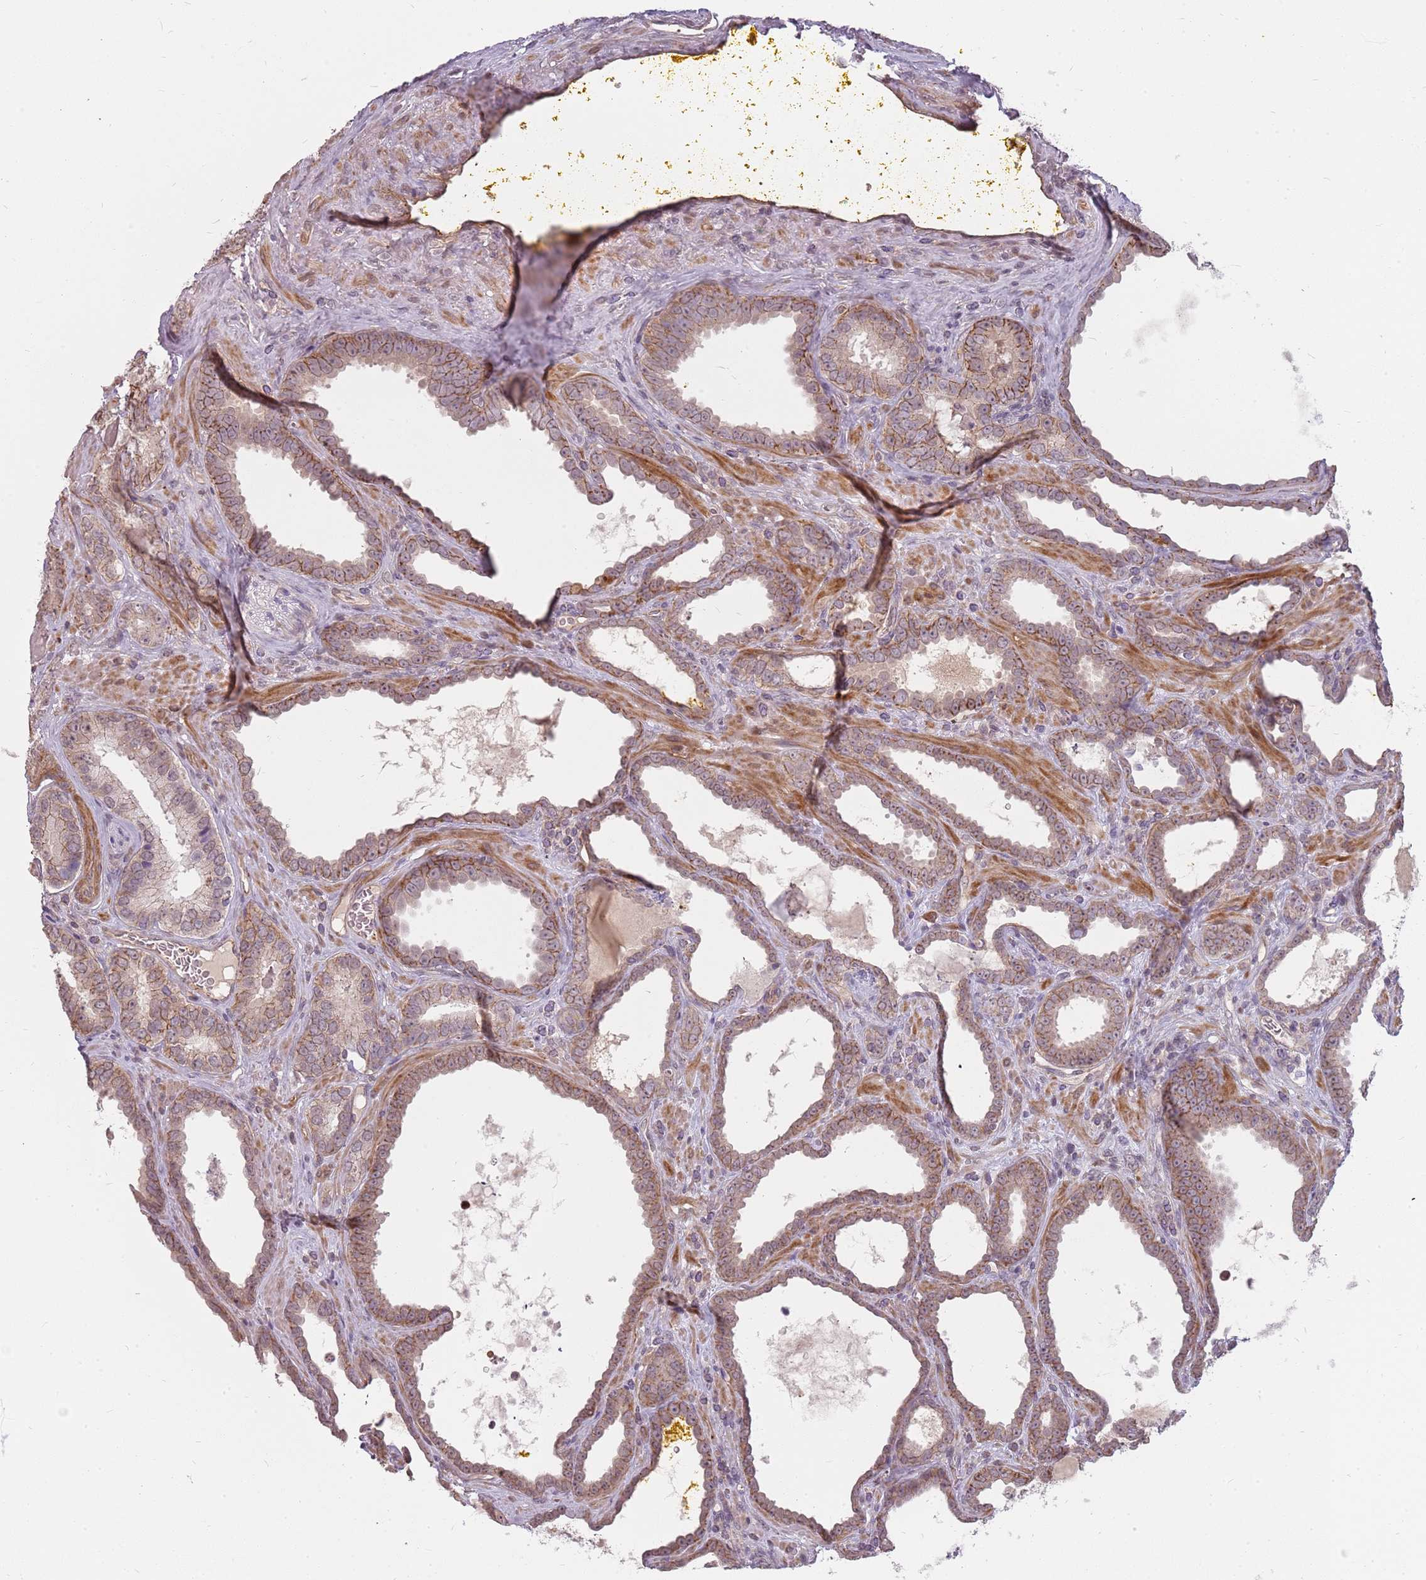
{"staining": {"intensity": "moderate", "quantity": "<25%", "location": "cytoplasmic/membranous"}, "tissue": "prostate cancer", "cell_type": "Tumor cells", "image_type": "cancer", "snomed": [{"axis": "morphology", "description": "Adenocarcinoma, High grade"}, {"axis": "topography", "description": "Prostate"}], "caption": "Moderate cytoplasmic/membranous staining for a protein is seen in approximately <25% of tumor cells of high-grade adenocarcinoma (prostate) using immunohistochemistry (IHC).", "gene": "PPP1R14C", "patient": {"sex": "male", "age": 72}}